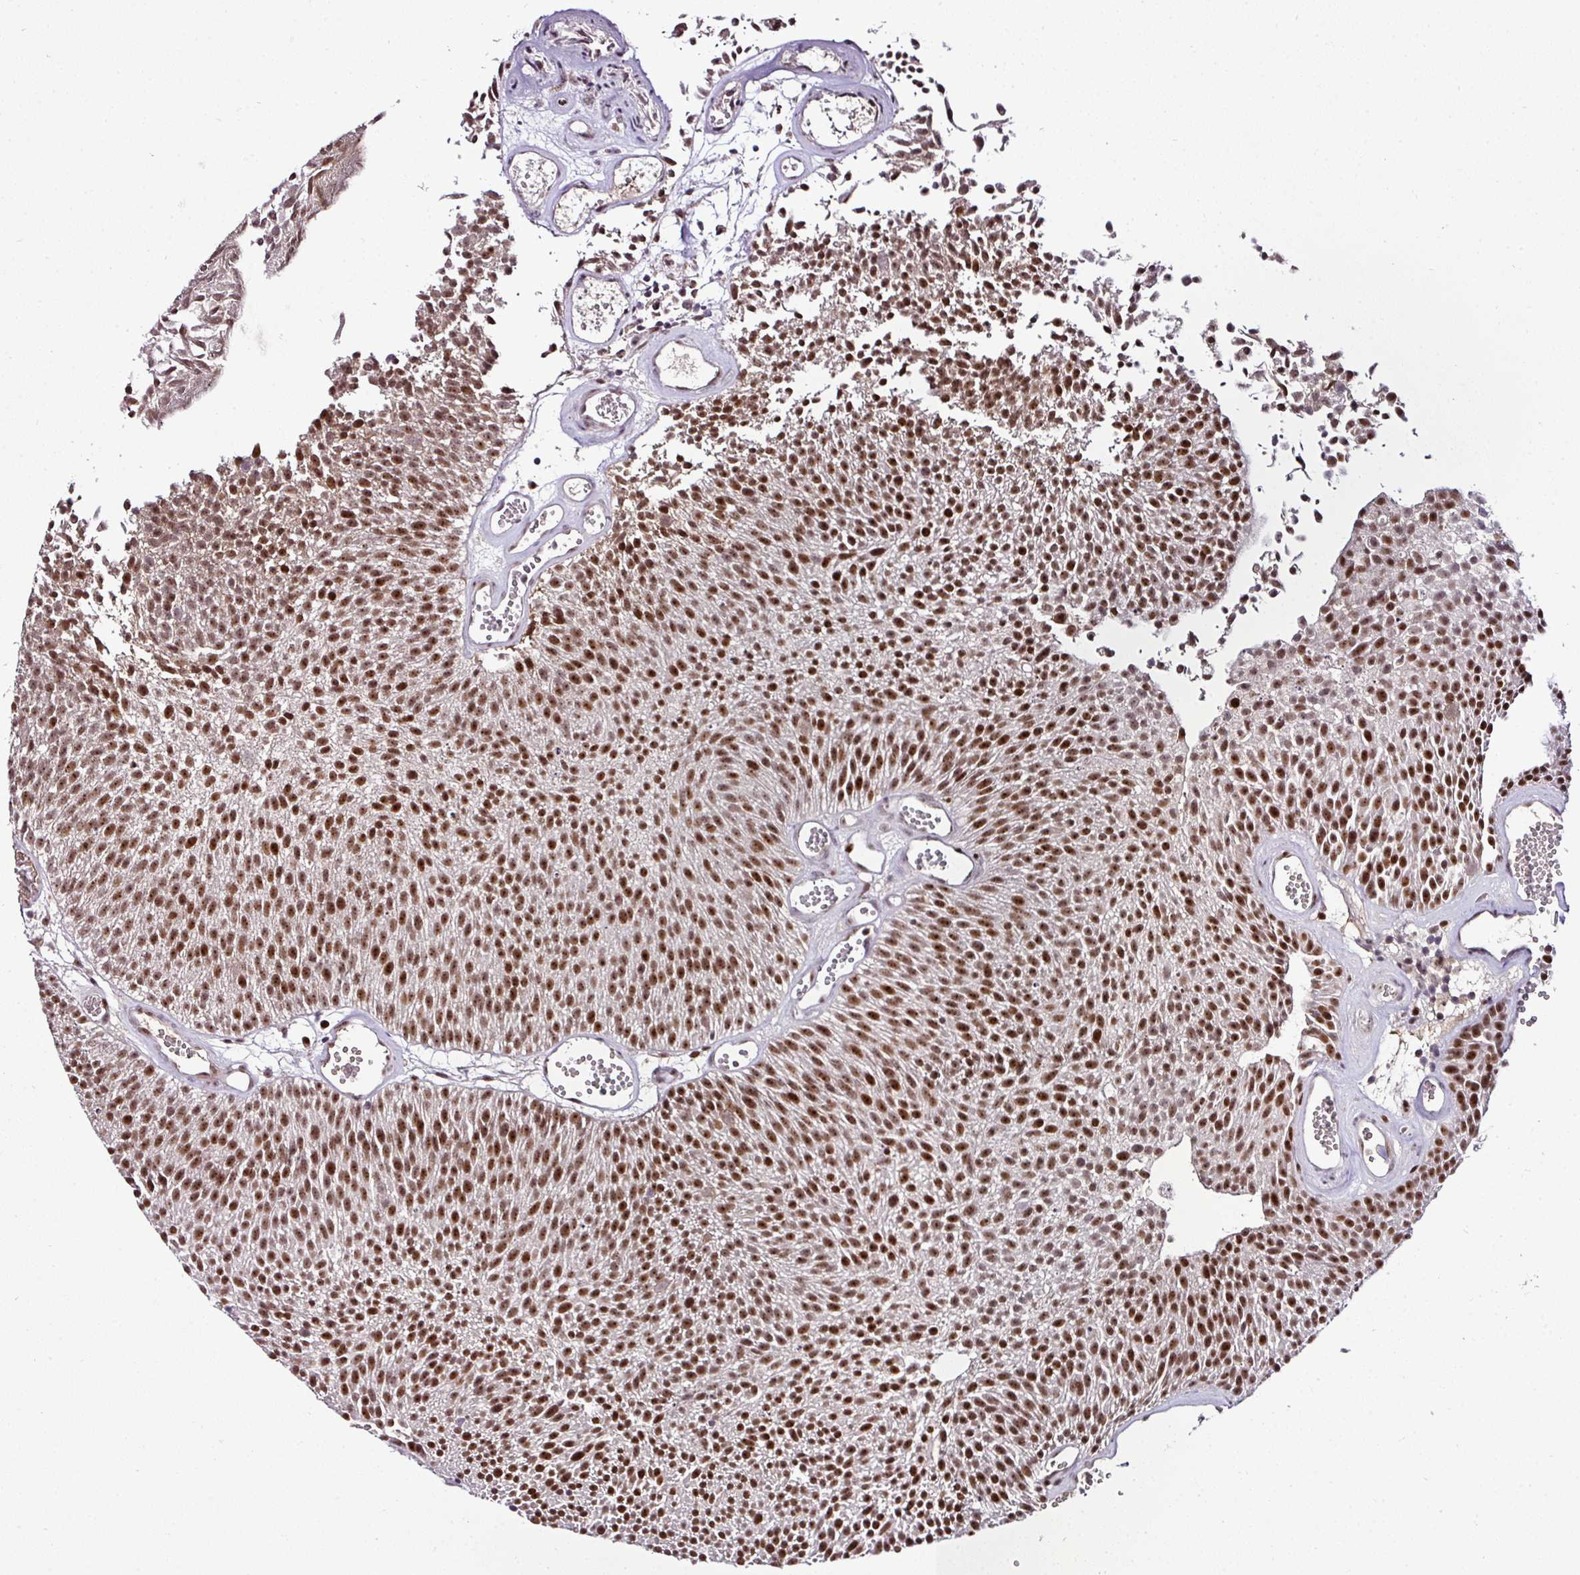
{"staining": {"intensity": "strong", "quantity": ">75%", "location": "nuclear"}, "tissue": "urothelial cancer", "cell_type": "Tumor cells", "image_type": "cancer", "snomed": [{"axis": "morphology", "description": "Urothelial carcinoma, Low grade"}, {"axis": "topography", "description": "Urinary bladder"}], "caption": "Immunohistochemistry (DAB (3,3'-diaminobenzidine)) staining of human urothelial cancer displays strong nuclear protein expression in approximately >75% of tumor cells. (Stains: DAB in brown, nuclei in blue, Microscopy: brightfield microscopy at high magnification).", "gene": "KLF16", "patient": {"sex": "female", "age": 79}}